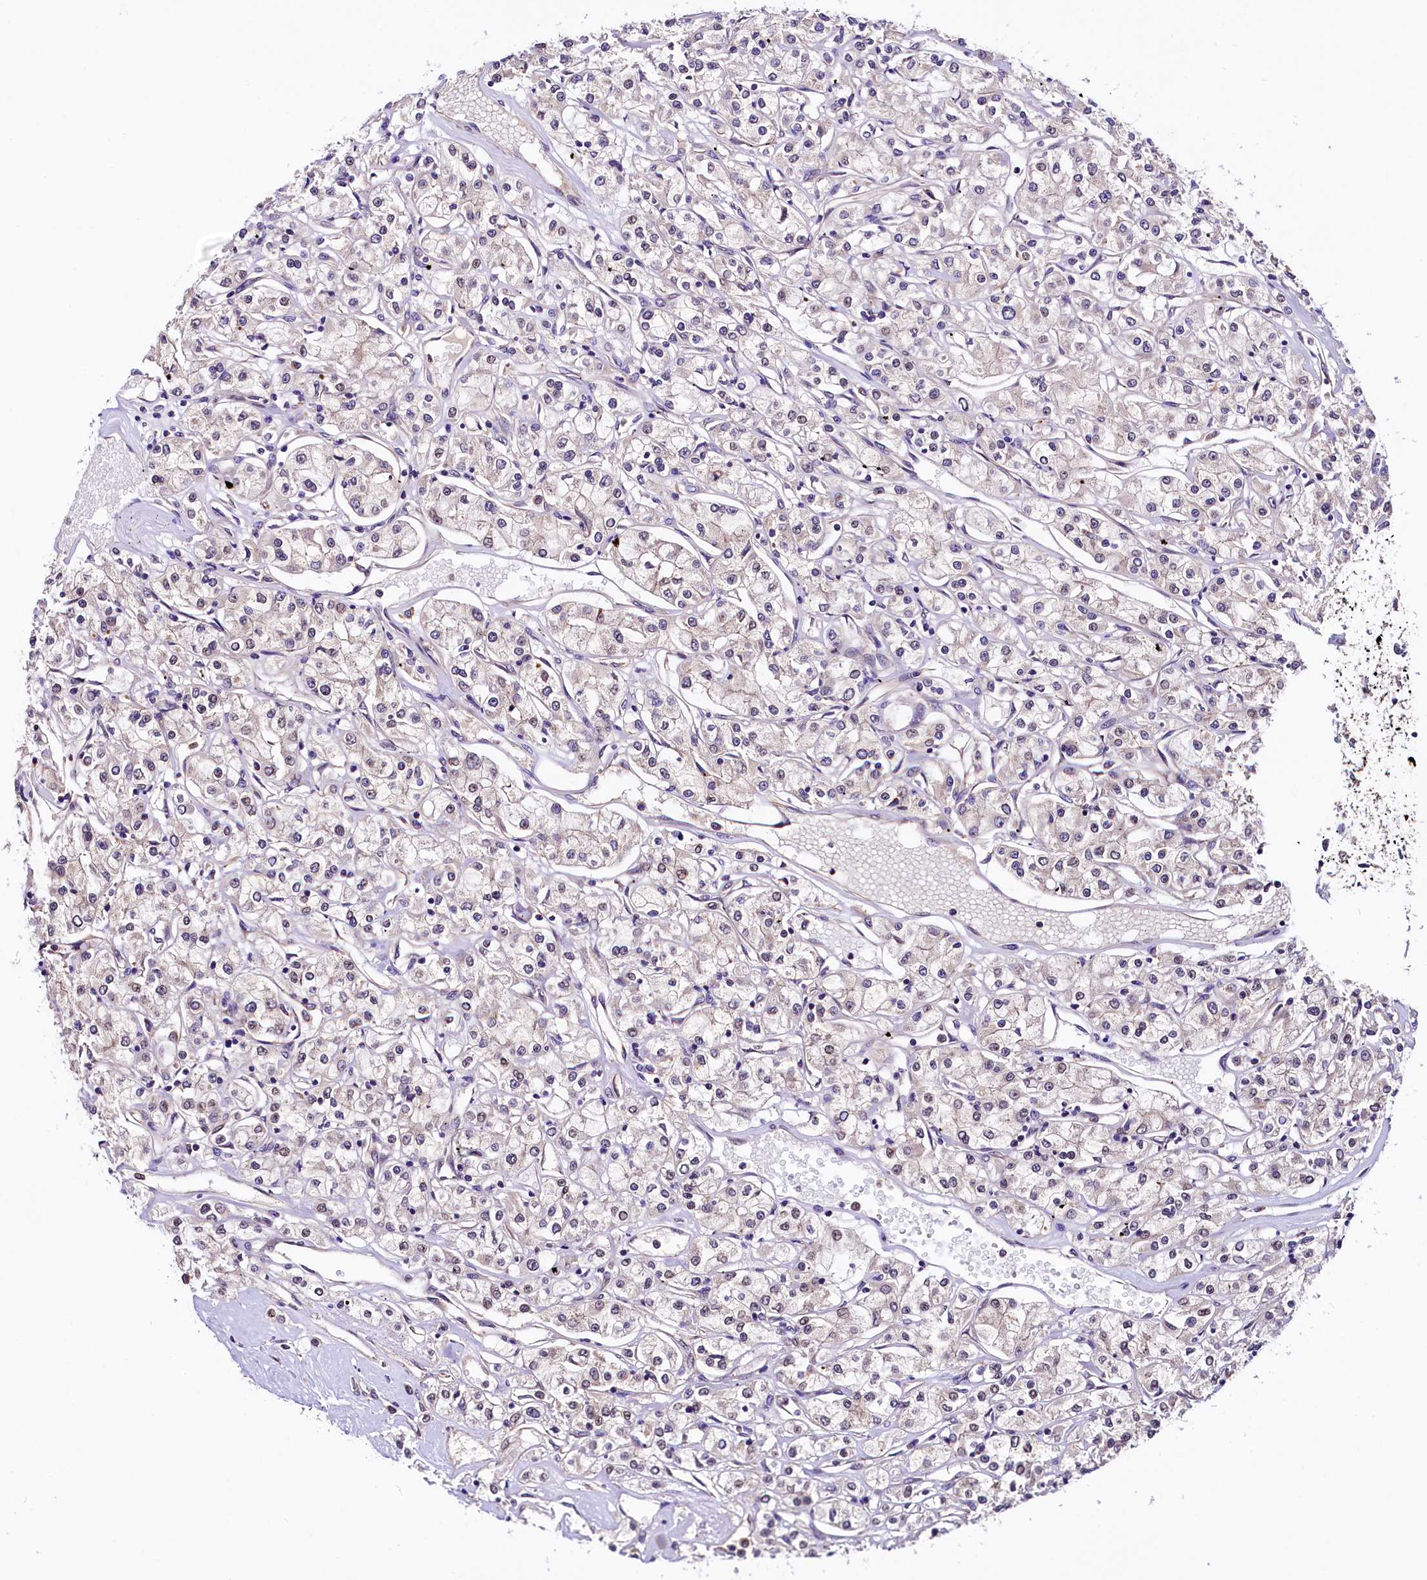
{"staining": {"intensity": "weak", "quantity": "25%-75%", "location": "nuclear"}, "tissue": "renal cancer", "cell_type": "Tumor cells", "image_type": "cancer", "snomed": [{"axis": "morphology", "description": "Adenocarcinoma, NOS"}, {"axis": "topography", "description": "Kidney"}], "caption": "Adenocarcinoma (renal) was stained to show a protein in brown. There is low levels of weak nuclear expression in approximately 25%-75% of tumor cells.", "gene": "VPS35", "patient": {"sex": "female", "age": 59}}